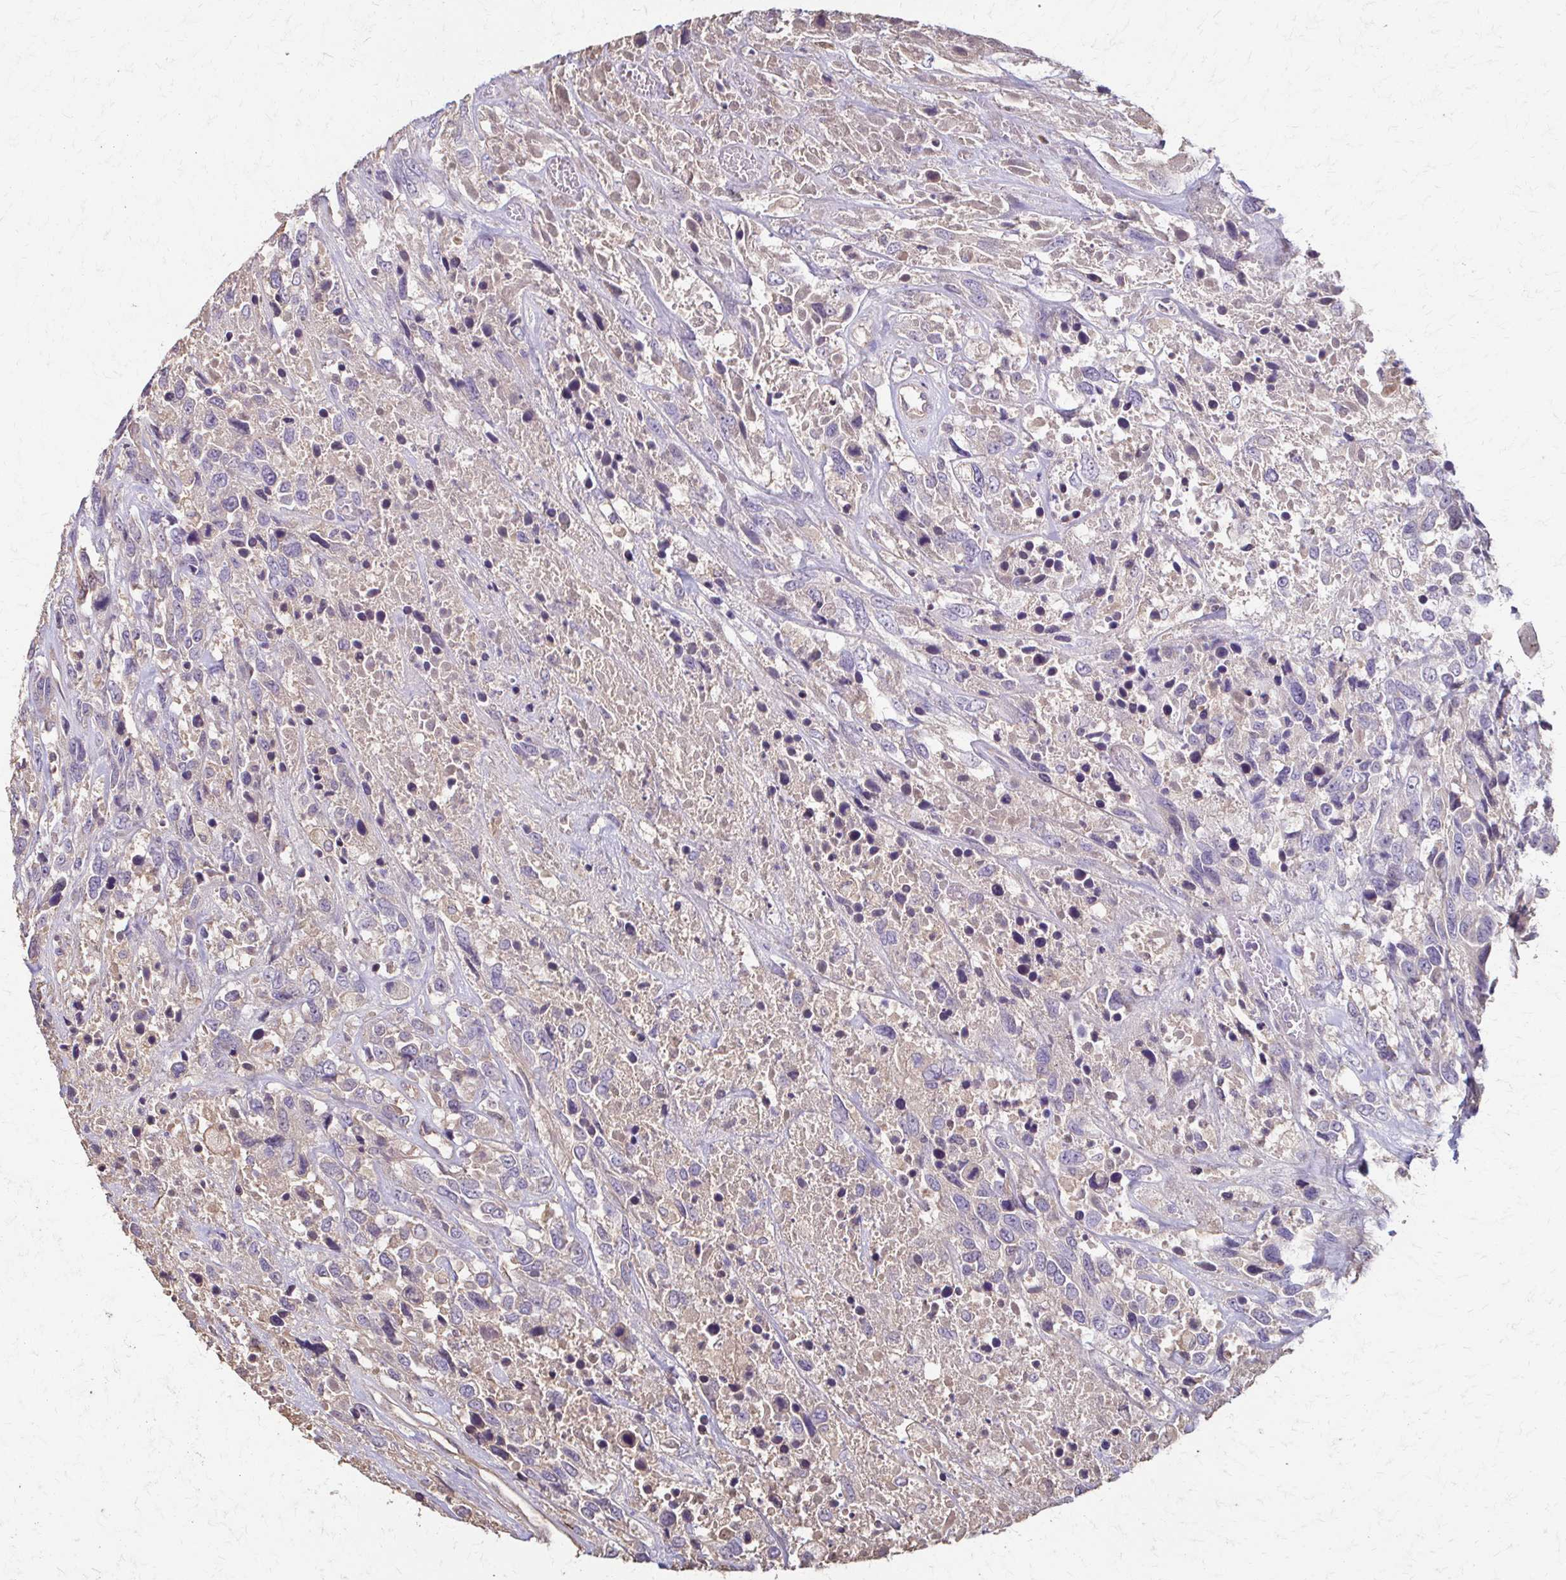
{"staining": {"intensity": "negative", "quantity": "none", "location": "none"}, "tissue": "urothelial cancer", "cell_type": "Tumor cells", "image_type": "cancer", "snomed": [{"axis": "morphology", "description": "Urothelial carcinoma, High grade"}, {"axis": "topography", "description": "Urinary bladder"}], "caption": "The photomicrograph demonstrates no significant staining in tumor cells of high-grade urothelial carcinoma.", "gene": "IL18BP", "patient": {"sex": "female", "age": 70}}